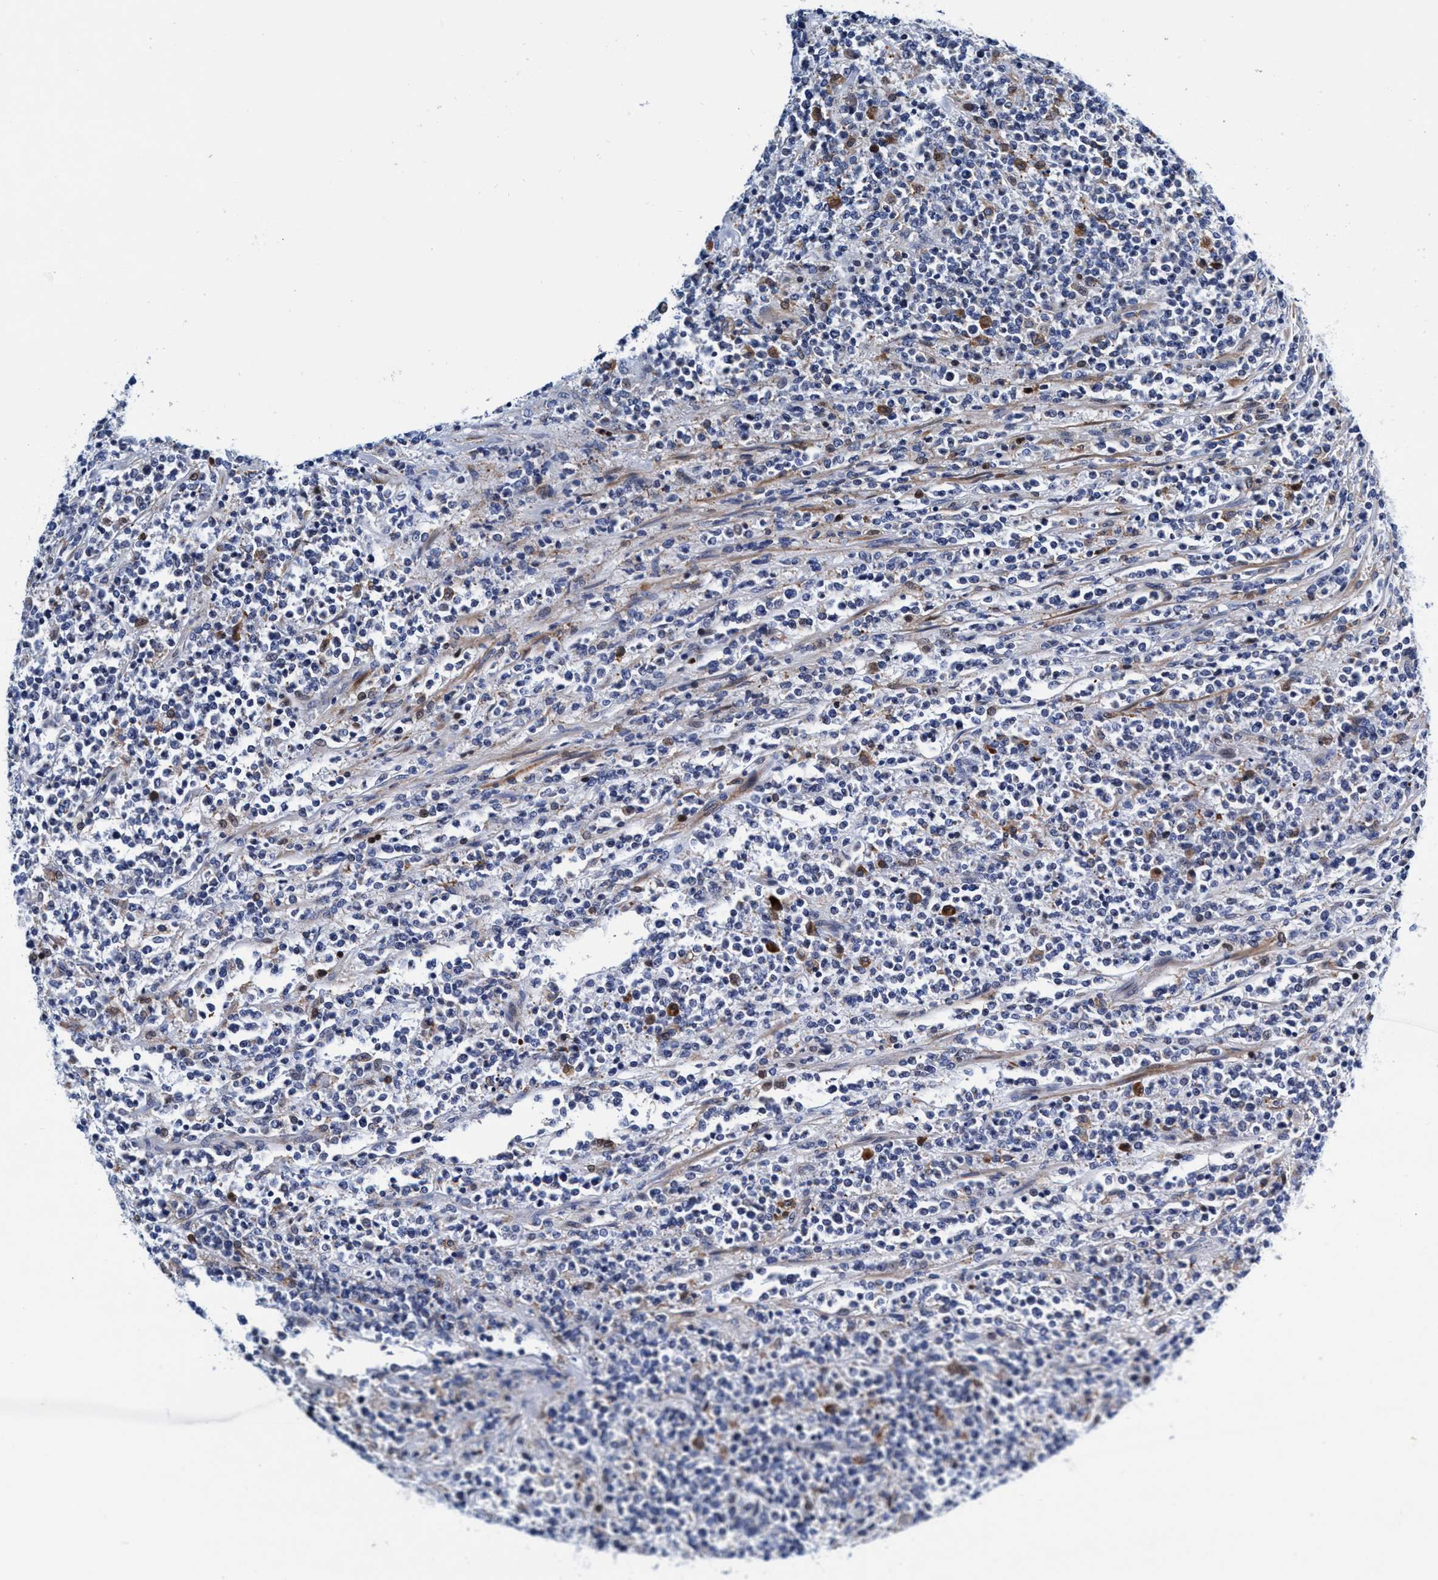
{"staining": {"intensity": "negative", "quantity": "none", "location": "none"}, "tissue": "lymphoma", "cell_type": "Tumor cells", "image_type": "cancer", "snomed": [{"axis": "morphology", "description": "Malignant lymphoma, non-Hodgkin's type, High grade"}, {"axis": "topography", "description": "Soft tissue"}], "caption": "An immunohistochemistry micrograph of high-grade malignant lymphoma, non-Hodgkin's type is shown. There is no staining in tumor cells of high-grade malignant lymphoma, non-Hodgkin's type.", "gene": "UBALD2", "patient": {"sex": "male", "age": 18}}